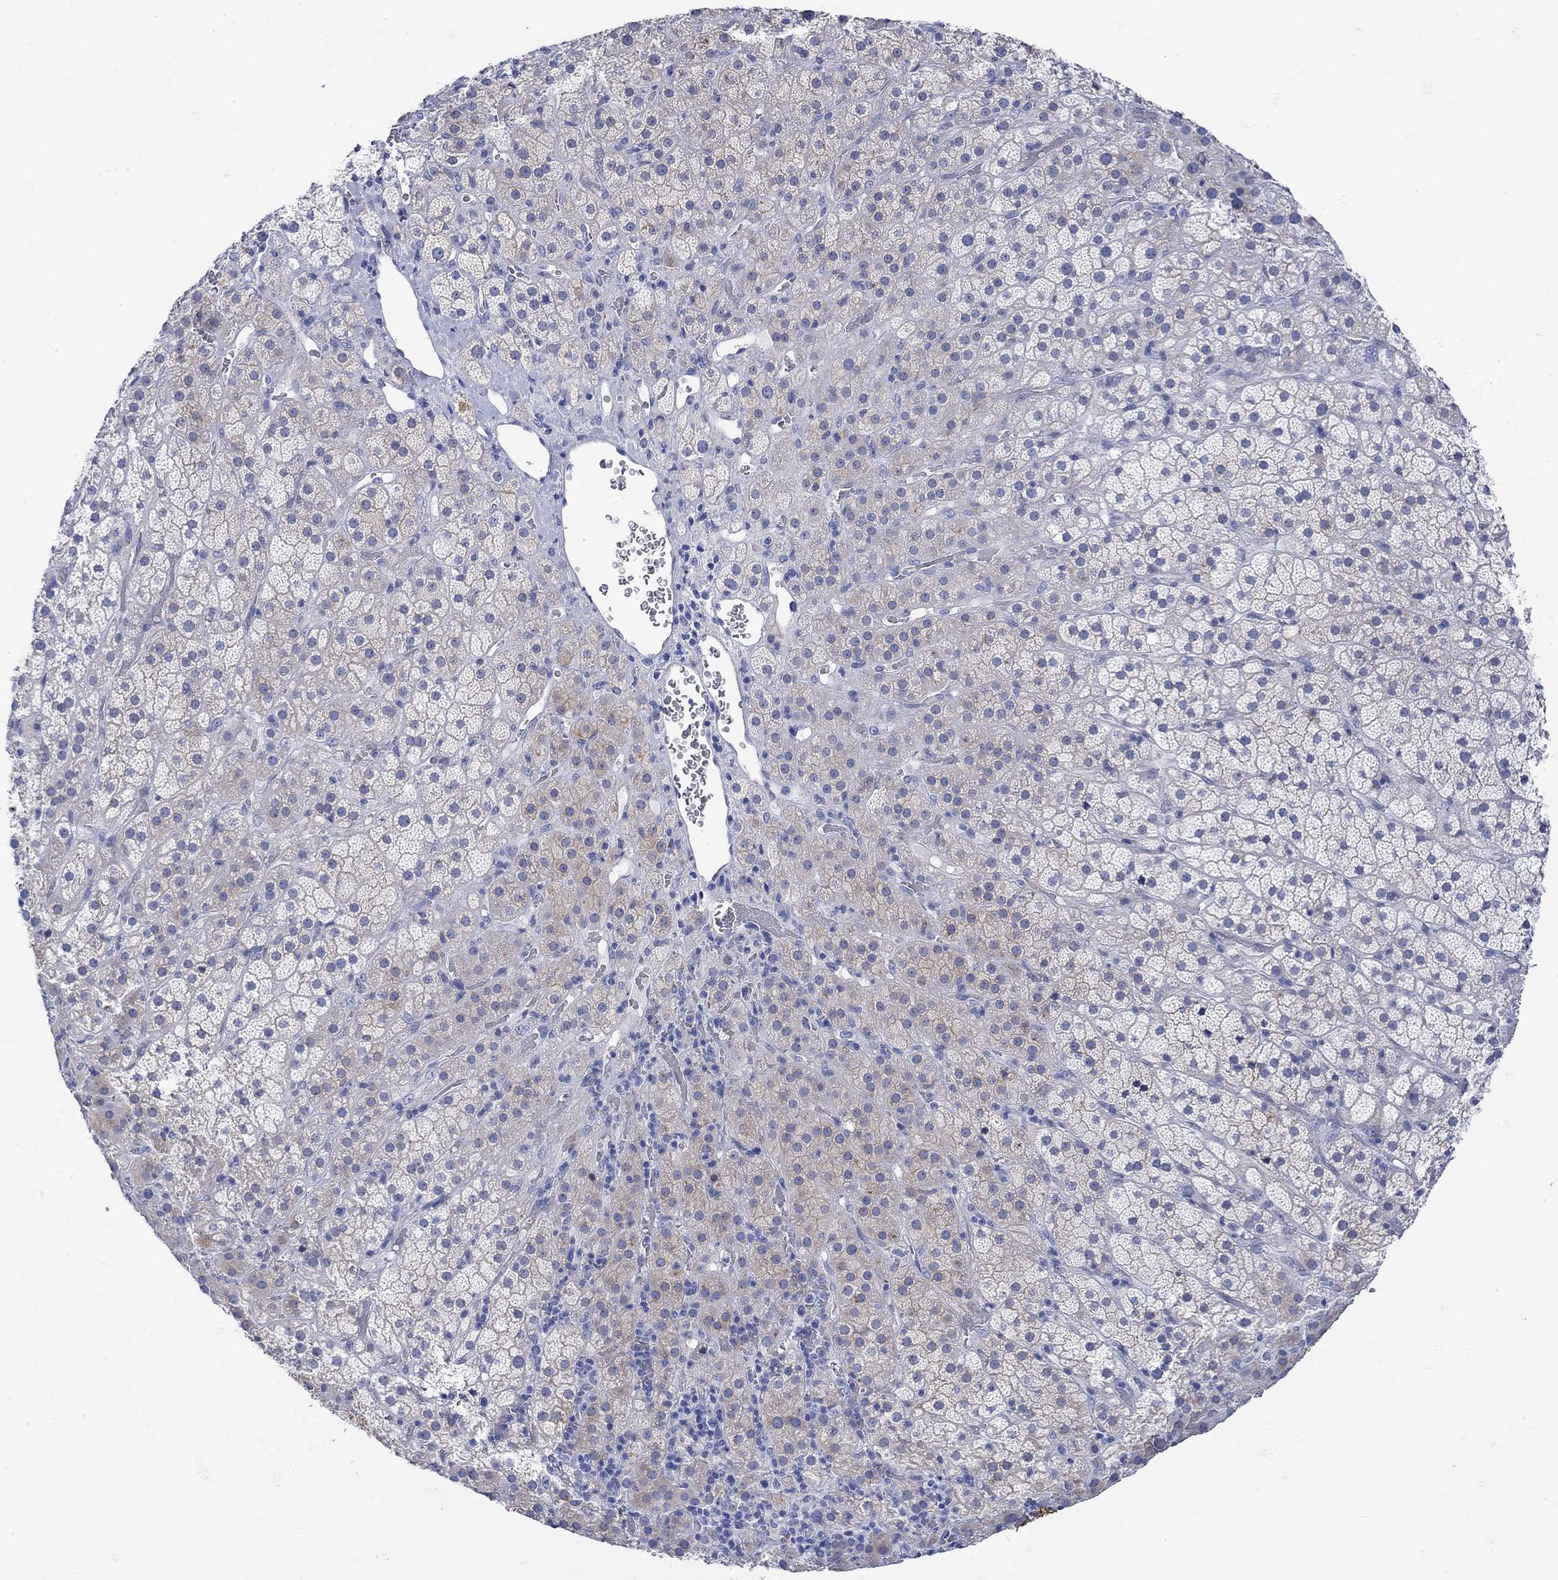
{"staining": {"intensity": "strong", "quantity": "25%-75%", "location": "cytoplasmic/membranous"}, "tissue": "adrenal gland", "cell_type": "Glandular cells", "image_type": "normal", "snomed": [{"axis": "morphology", "description": "Normal tissue, NOS"}, {"axis": "topography", "description": "Adrenal gland"}], "caption": "A high amount of strong cytoplasmic/membranous staining is seen in approximately 25%-75% of glandular cells in normal adrenal gland.", "gene": "ANKMY1", "patient": {"sex": "male", "age": 57}}